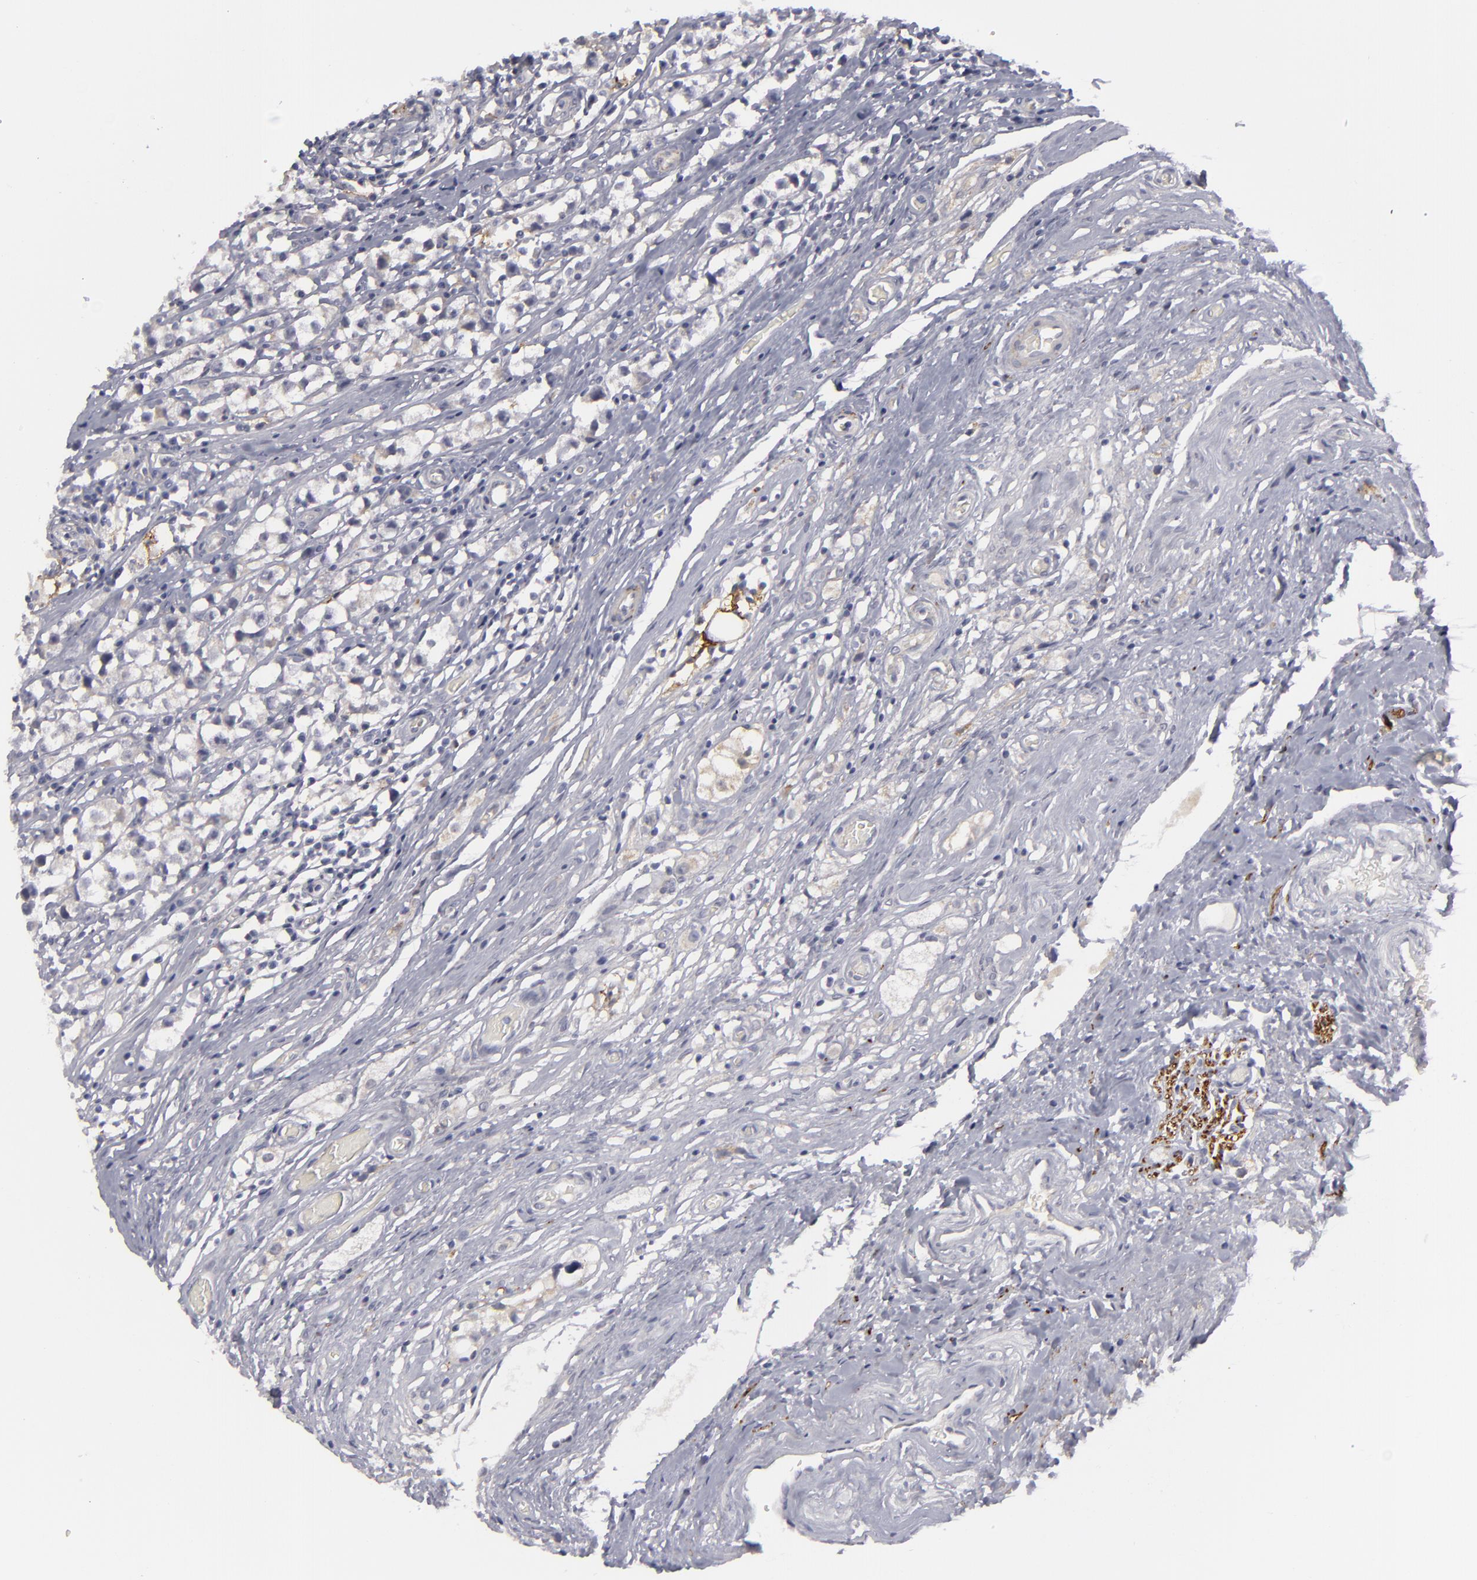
{"staining": {"intensity": "negative", "quantity": "none", "location": "none"}, "tissue": "testis cancer", "cell_type": "Tumor cells", "image_type": "cancer", "snomed": [{"axis": "morphology", "description": "Seminoma, NOS"}, {"axis": "topography", "description": "Testis"}], "caption": "Tumor cells are negative for protein expression in human seminoma (testis).", "gene": "ALCAM", "patient": {"sex": "male", "age": 35}}